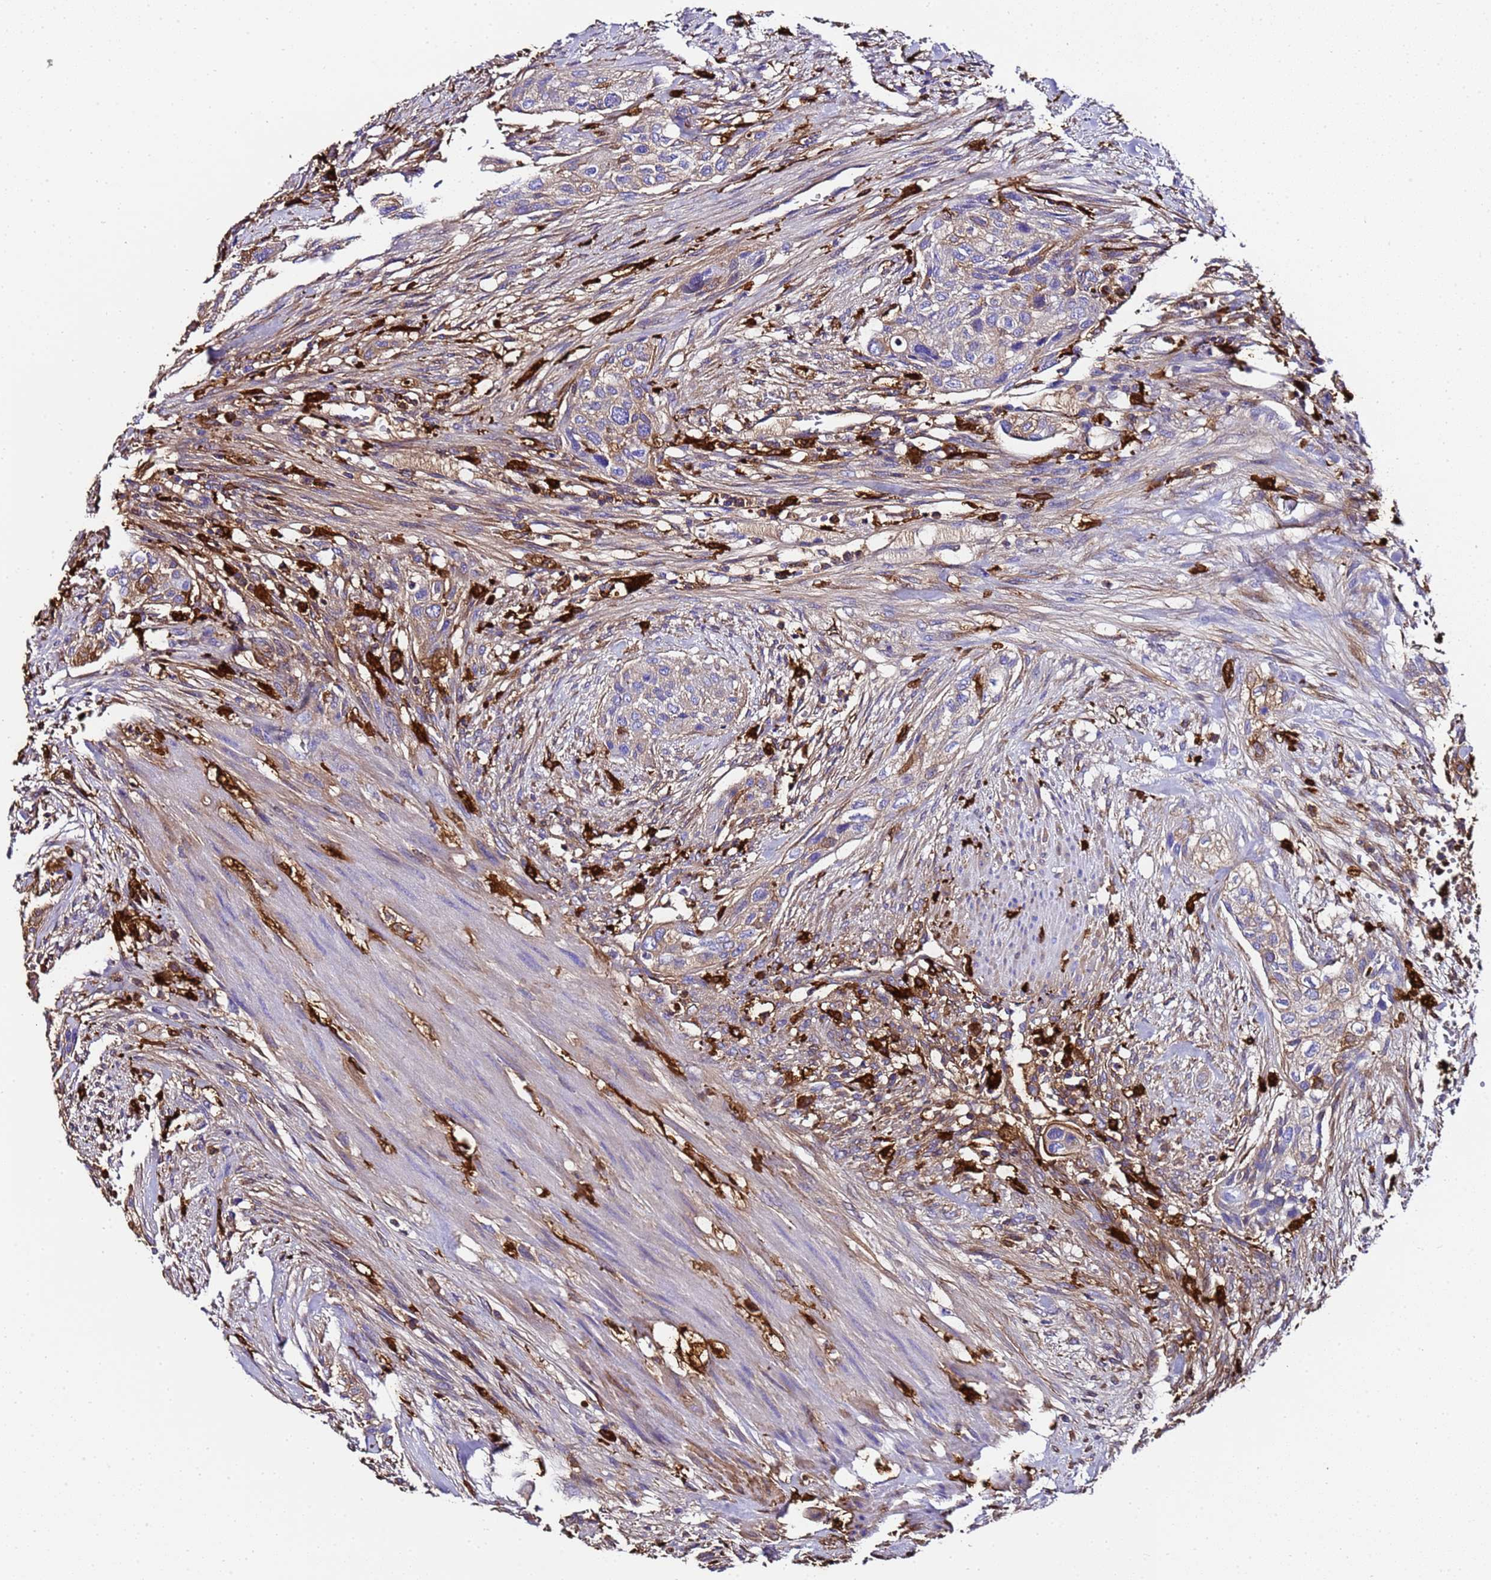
{"staining": {"intensity": "moderate", "quantity": "<25%", "location": "cytoplasmic/membranous"}, "tissue": "urothelial cancer", "cell_type": "Tumor cells", "image_type": "cancer", "snomed": [{"axis": "morphology", "description": "Urothelial carcinoma, High grade"}, {"axis": "topography", "description": "Urinary bladder"}], "caption": "Immunohistochemistry (IHC) image of neoplastic tissue: high-grade urothelial carcinoma stained using immunohistochemistry (IHC) demonstrates low levels of moderate protein expression localized specifically in the cytoplasmic/membranous of tumor cells, appearing as a cytoplasmic/membranous brown color.", "gene": "FTL", "patient": {"sex": "male", "age": 35}}